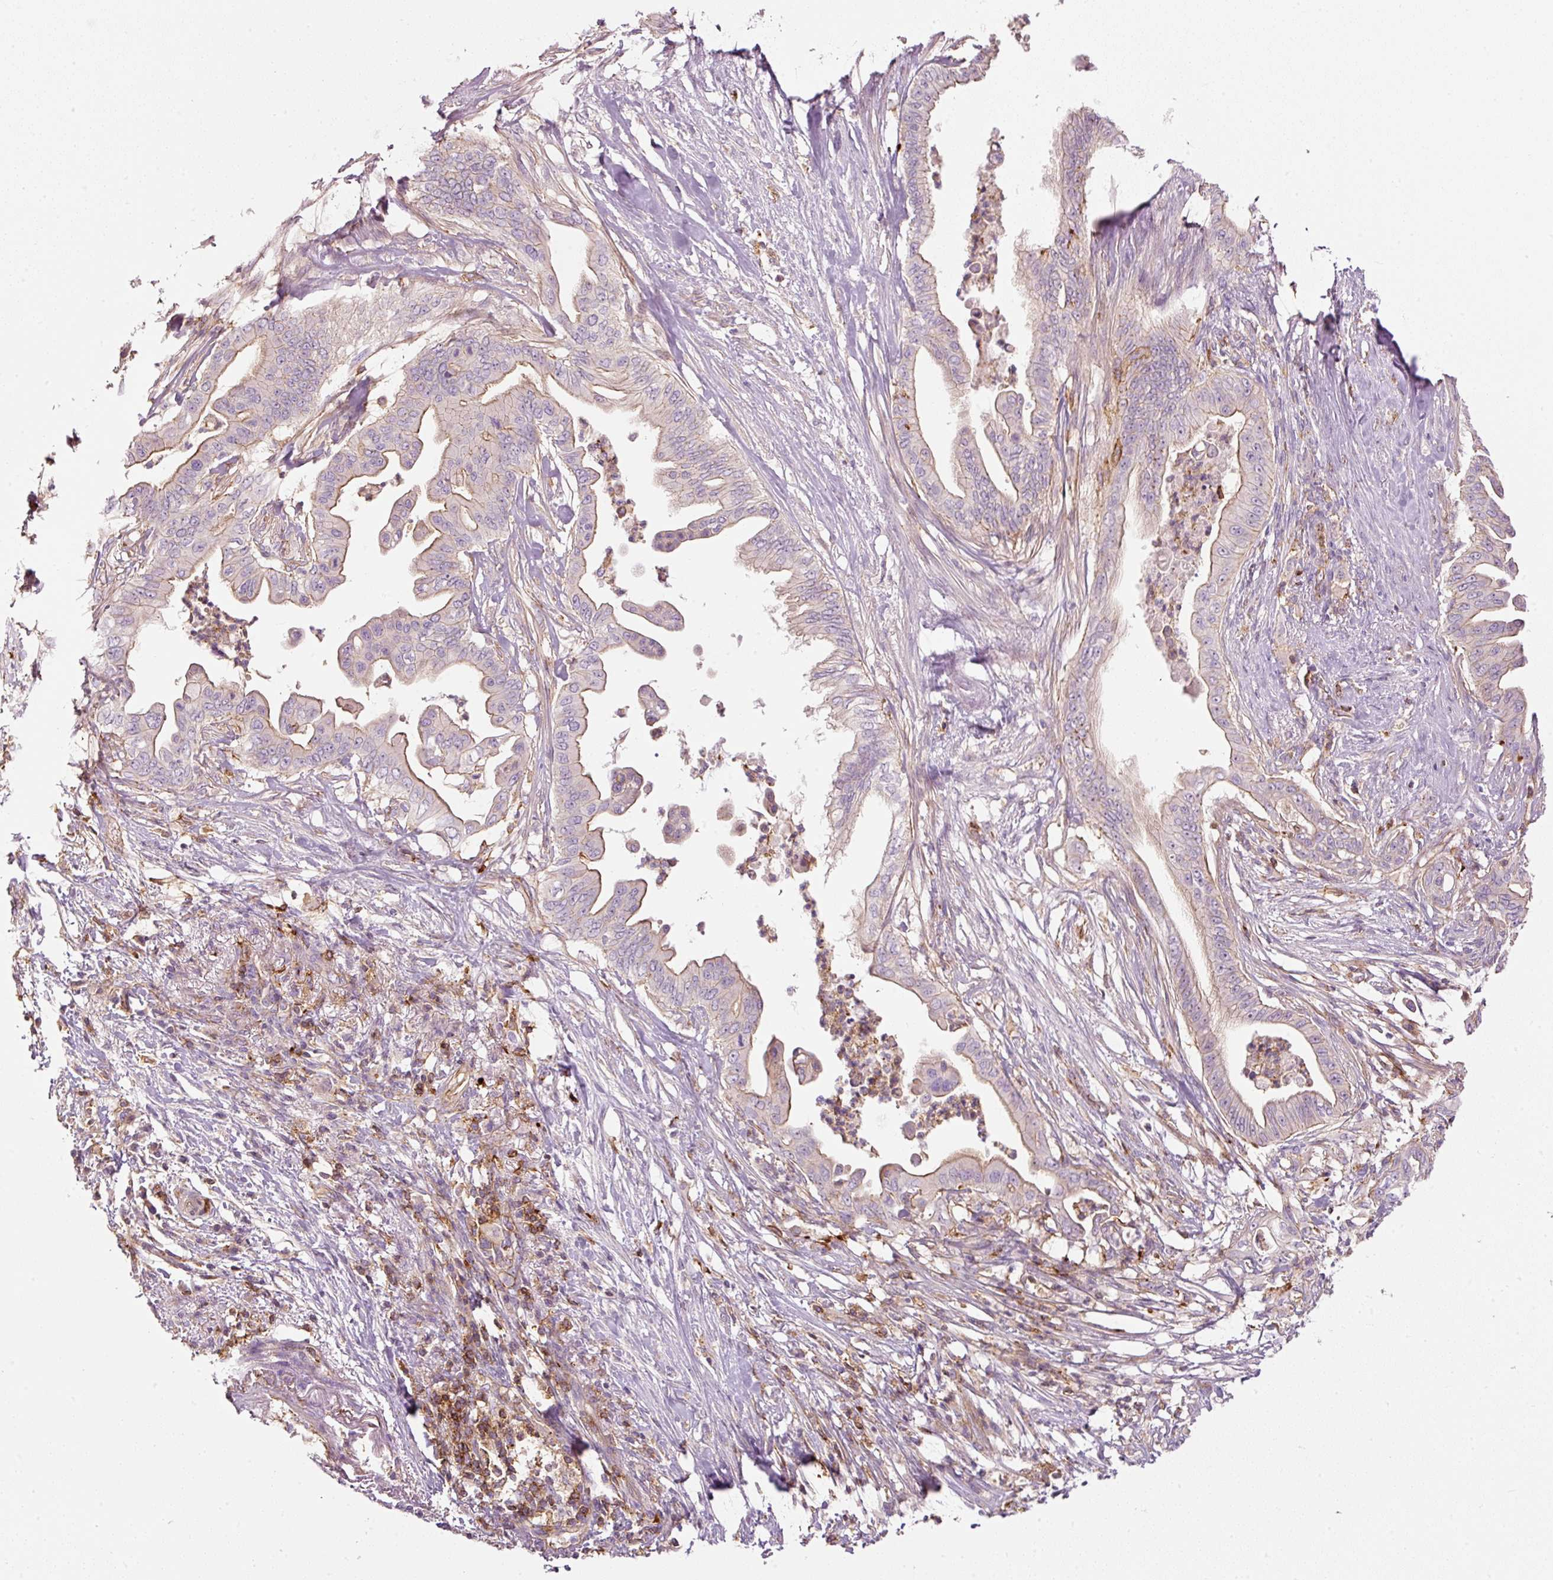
{"staining": {"intensity": "weak", "quantity": "25%-75%", "location": "cytoplasmic/membranous"}, "tissue": "pancreatic cancer", "cell_type": "Tumor cells", "image_type": "cancer", "snomed": [{"axis": "morphology", "description": "Adenocarcinoma, NOS"}, {"axis": "topography", "description": "Pancreas"}], "caption": "Pancreatic adenocarcinoma stained for a protein exhibits weak cytoplasmic/membranous positivity in tumor cells.", "gene": "SIPA1", "patient": {"sex": "male", "age": 58}}